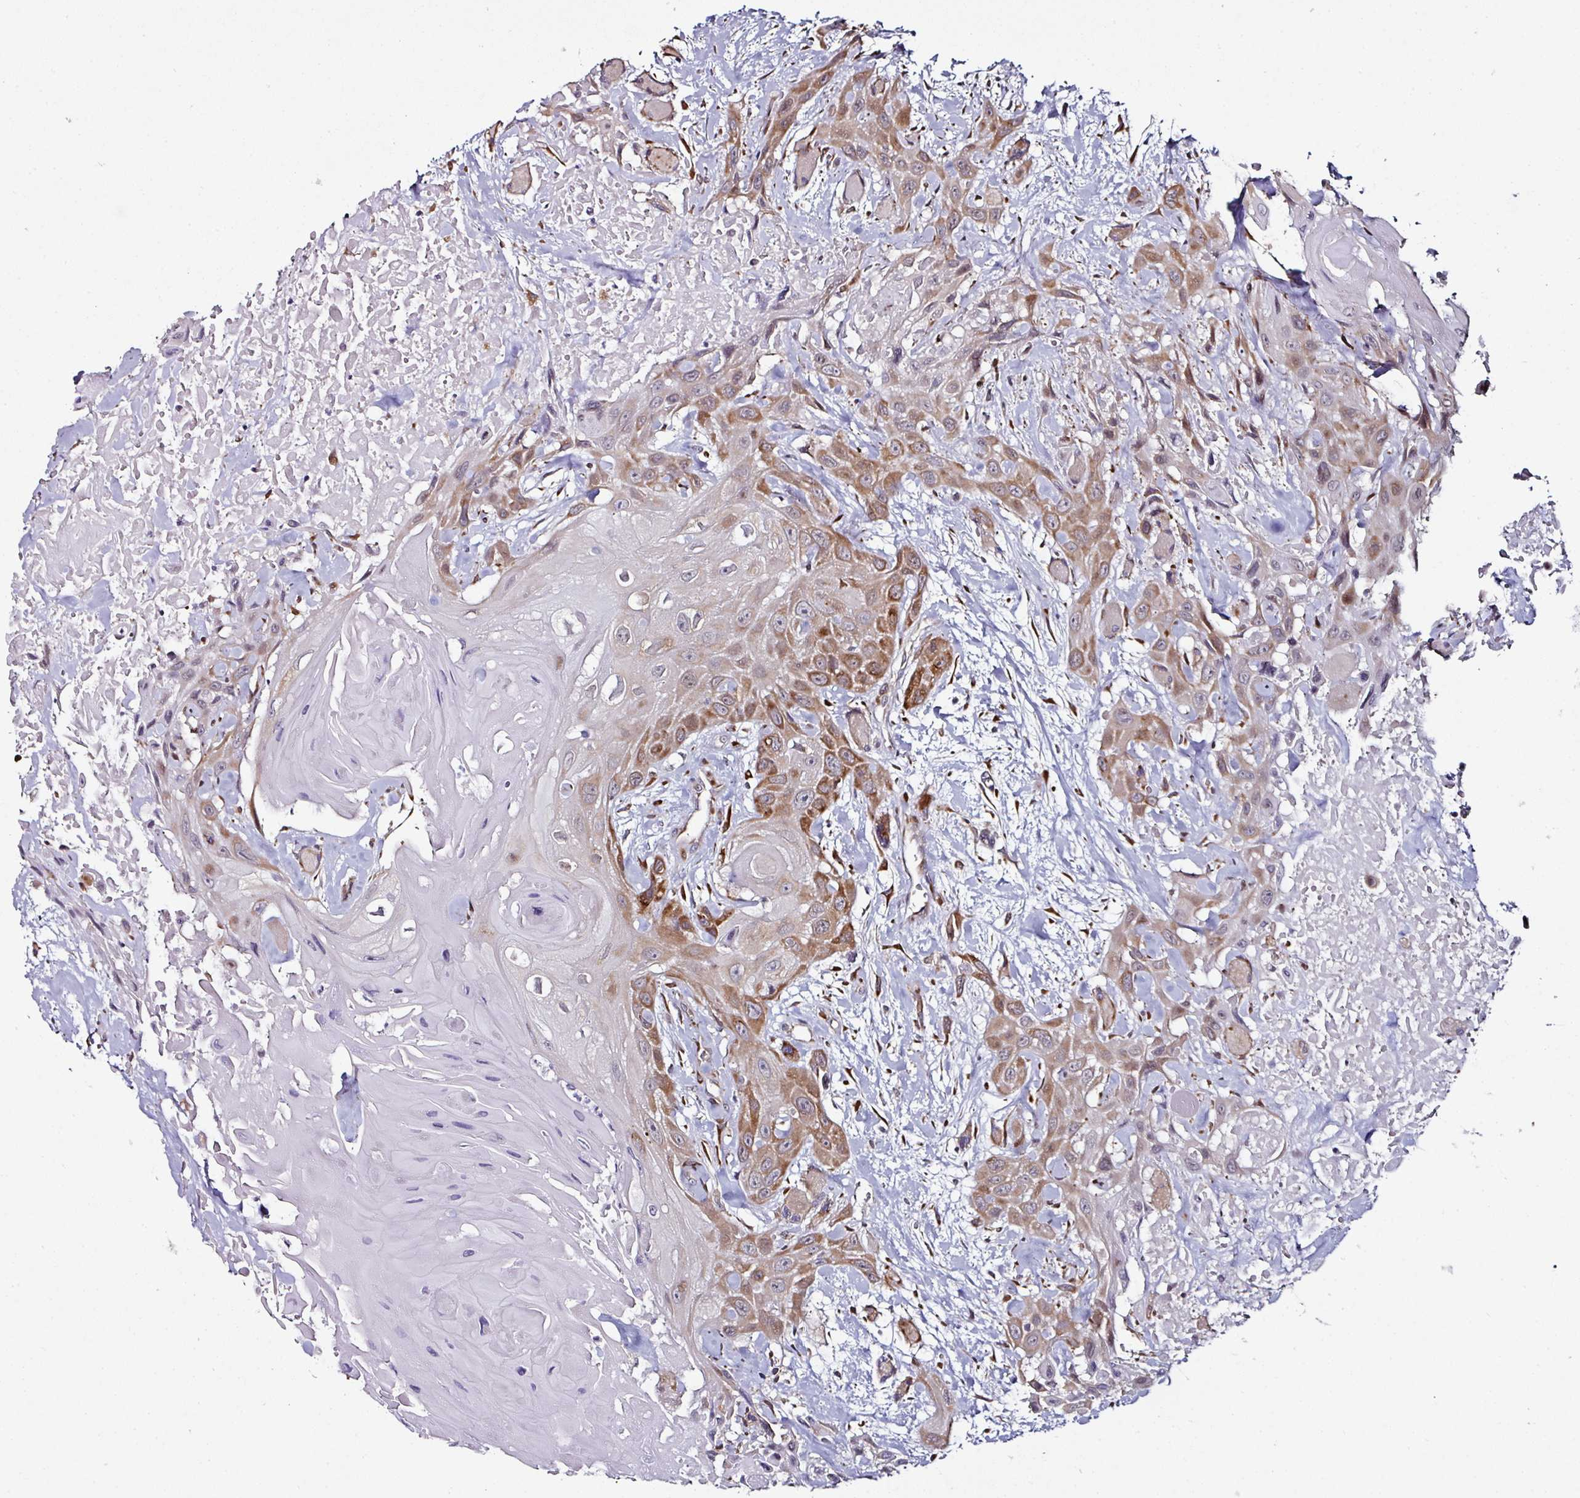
{"staining": {"intensity": "moderate", "quantity": "25%-75%", "location": "cytoplasmic/membranous"}, "tissue": "head and neck cancer", "cell_type": "Tumor cells", "image_type": "cancer", "snomed": [{"axis": "morphology", "description": "Squamous cell carcinoma, NOS"}, {"axis": "topography", "description": "Head-Neck"}], "caption": "Head and neck squamous cell carcinoma stained with a brown dye shows moderate cytoplasmic/membranous positive expression in about 25%-75% of tumor cells.", "gene": "APOLD1", "patient": {"sex": "male", "age": 81}}